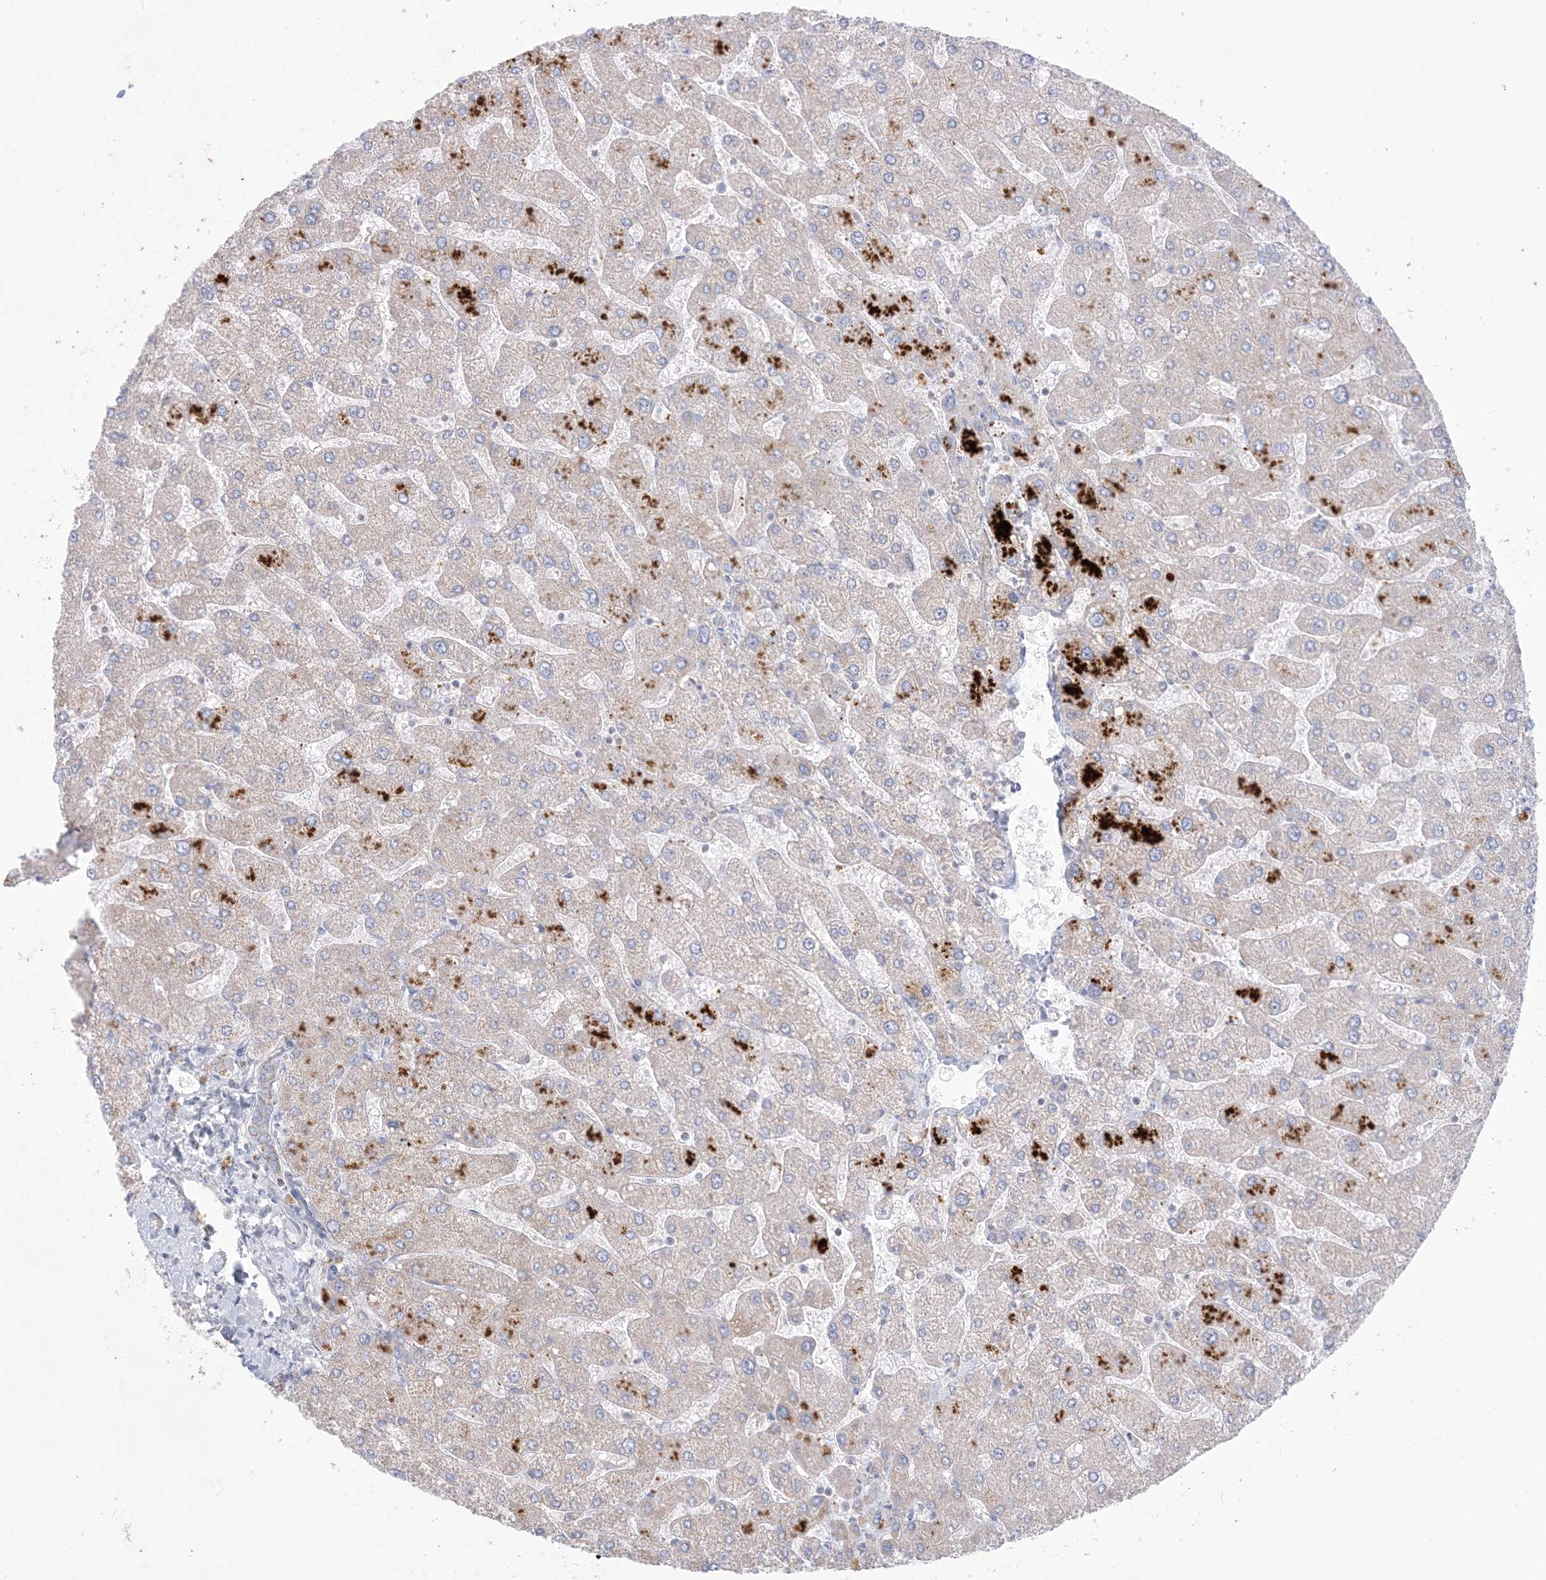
{"staining": {"intensity": "weak", "quantity": ">75%", "location": "cytoplasmic/membranous"}, "tissue": "liver", "cell_type": "Cholangiocytes", "image_type": "normal", "snomed": [{"axis": "morphology", "description": "Normal tissue, NOS"}, {"axis": "topography", "description": "Liver"}], "caption": "Cholangiocytes display low levels of weak cytoplasmic/membranous expression in about >75% of cells in unremarkable human liver. Immunohistochemistry stains the protein of interest in brown and the nuclei are stained blue.", "gene": "KCTD6", "patient": {"sex": "male", "age": 55}}